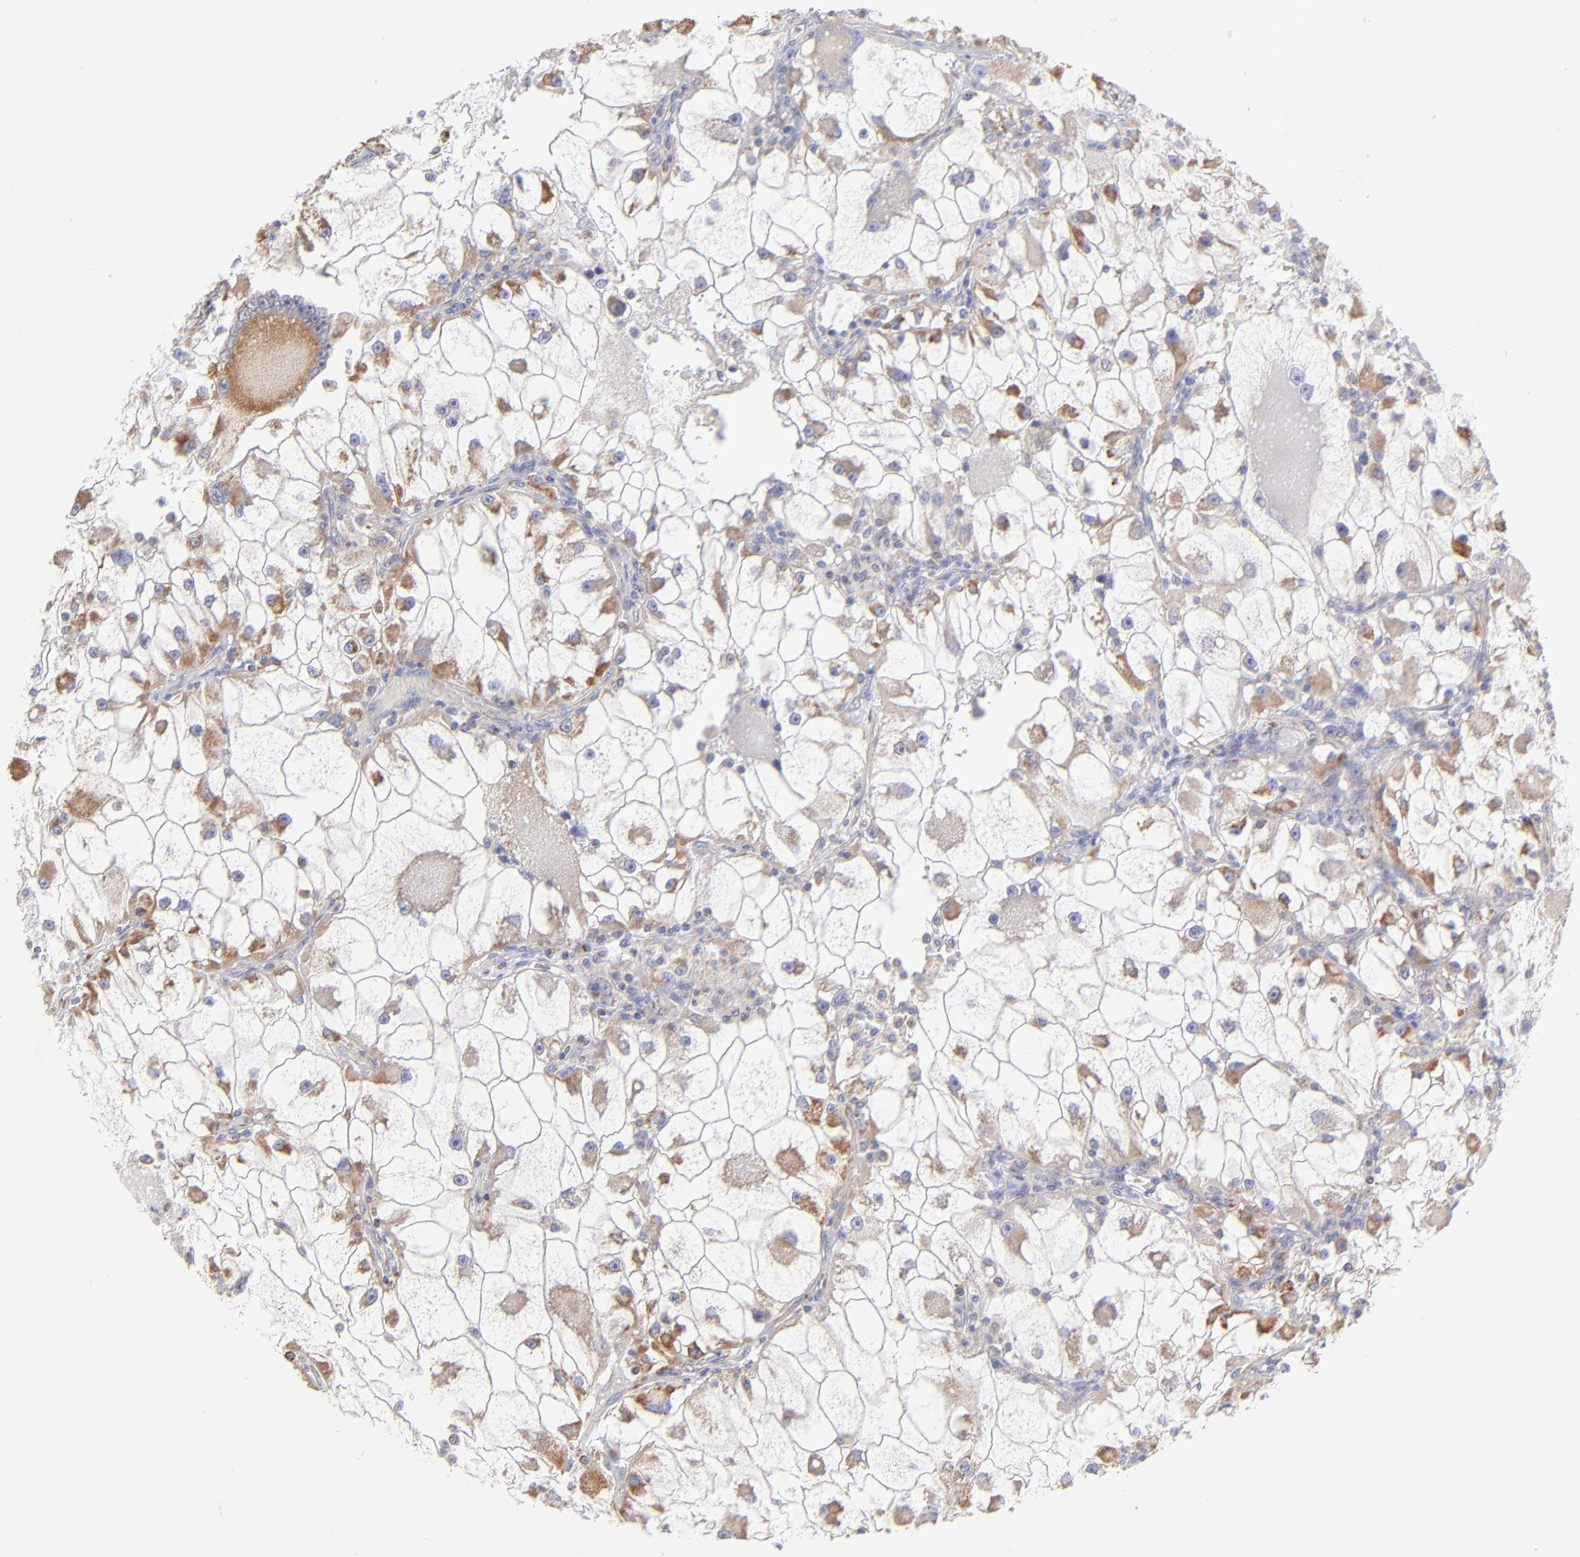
{"staining": {"intensity": "moderate", "quantity": "<25%", "location": "cytoplasmic/membranous"}, "tissue": "renal cancer", "cell_type": "Tumor cells", "image_type": "cancer", "snomed": [{"axis": "morphology", "description": "Adenocarcinoma, NOS"}, {"axis": "topography", "description": "Kidney"}], "caption": "Immunohistochemical staining of human adenocarcinoma (renal) demonstrates low levels of moderate cytoplasmic/membranous positivity in about <25% of tumor cells.", "gene": "ECH1", "patient": {"sex": "female", "age": 73}}